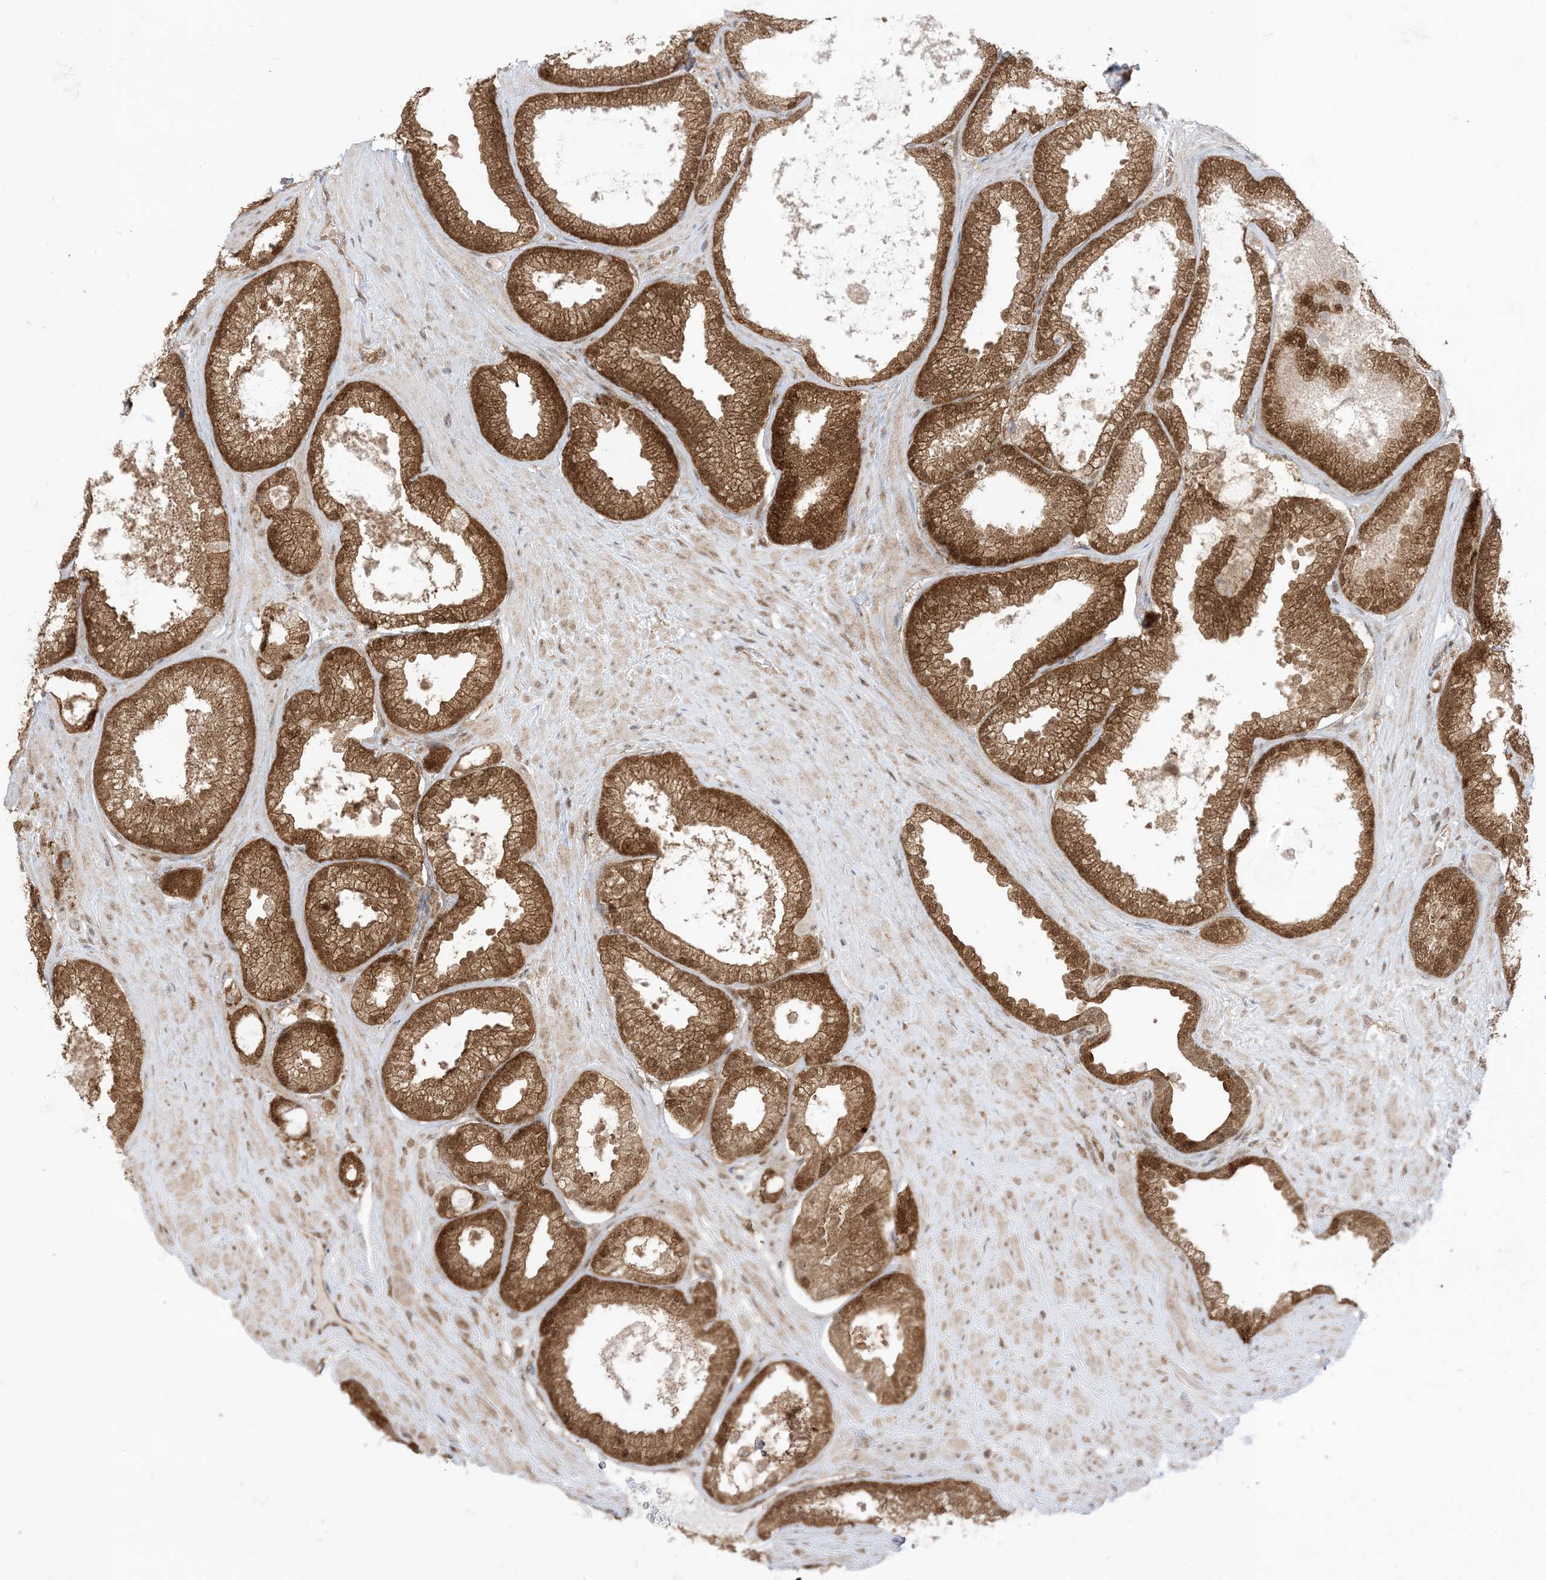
{"staining": {"intensity": "strong", "quantity": ">75%", "location": "cytoplasmic/membranous"}, "tissue": "prostate cancer", "cell_type": "Tumor cells", "image_type": "cancer", "snomed": [{"axis": "morphology", "description": "Adenocarcinoma, Low grade"}, {"axis": "topography", "description": "Prostate"}], "caption": "DAB (3,3'-diaminobenzidine) immunohistochemical staining of prostate cancer reveals strong cytoplasmic/membranous protein positivity in about >75% of tumor cells.", "gene": "PTPA", "patient": {"sex": "male", "age": 62}}